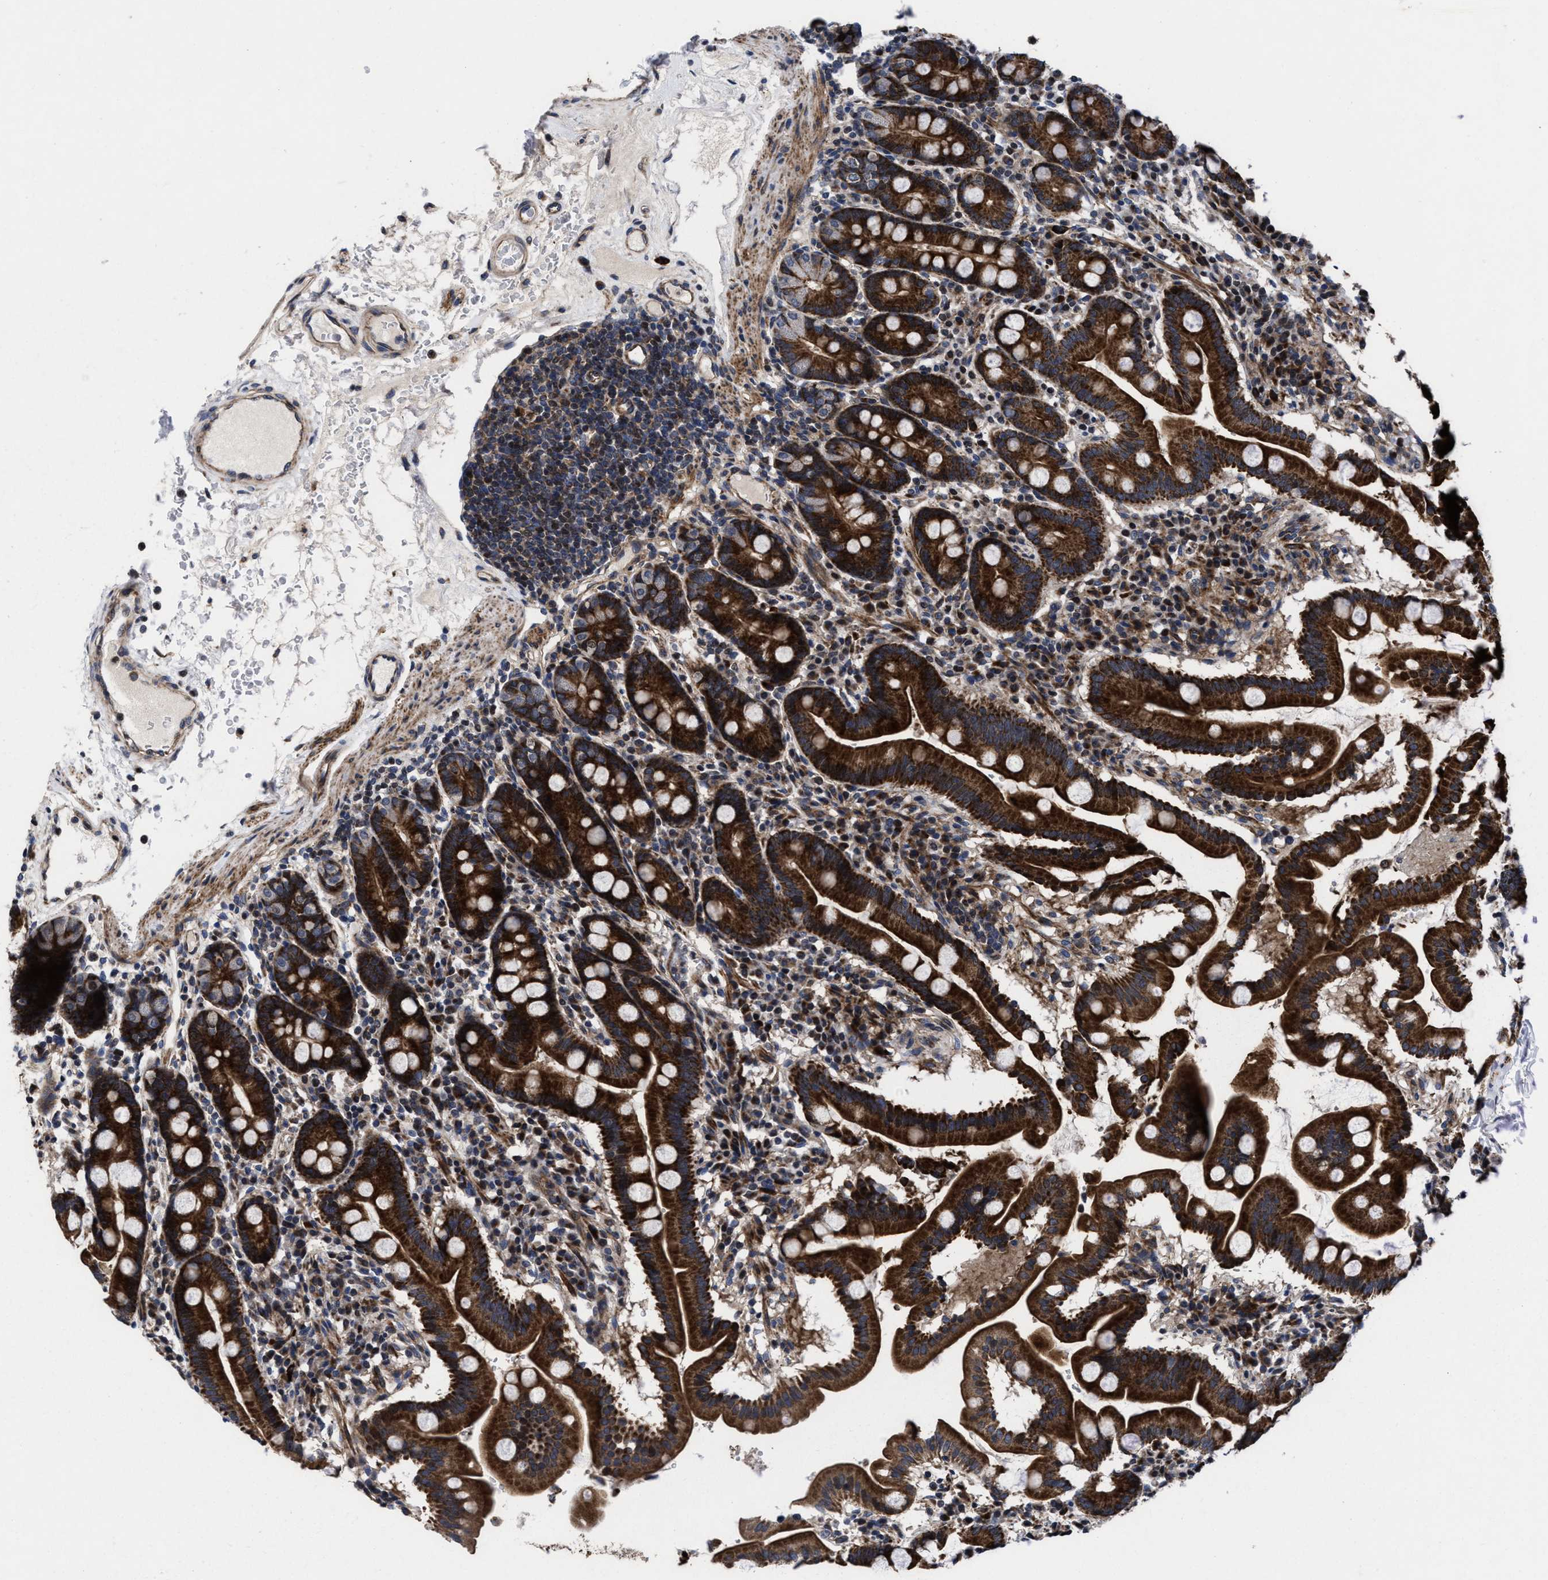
{"staining": {"intensity": "strong", "quantity": ">75%", "location": "cytoplasmic/membranous"}, "tissue": "duodenum", "cell_type": "Glandular cells", "image_type": "normal", "snomed": [{"axis": "morphology", "description": "Normal tissue, NOS"}, {"axis": "topography", "description": "Duodenum"}], "caption": "An image of duodenum stained for a protein reveals strong cytoplasmic/membranous brown staining in glandular cells. Using DAB (brown) and hematoxylin (blue) stains, captured at high magnification using brightfield microscopy.", "gene": "MRPL50", "patient": {"sex": "male", "age": 50}}